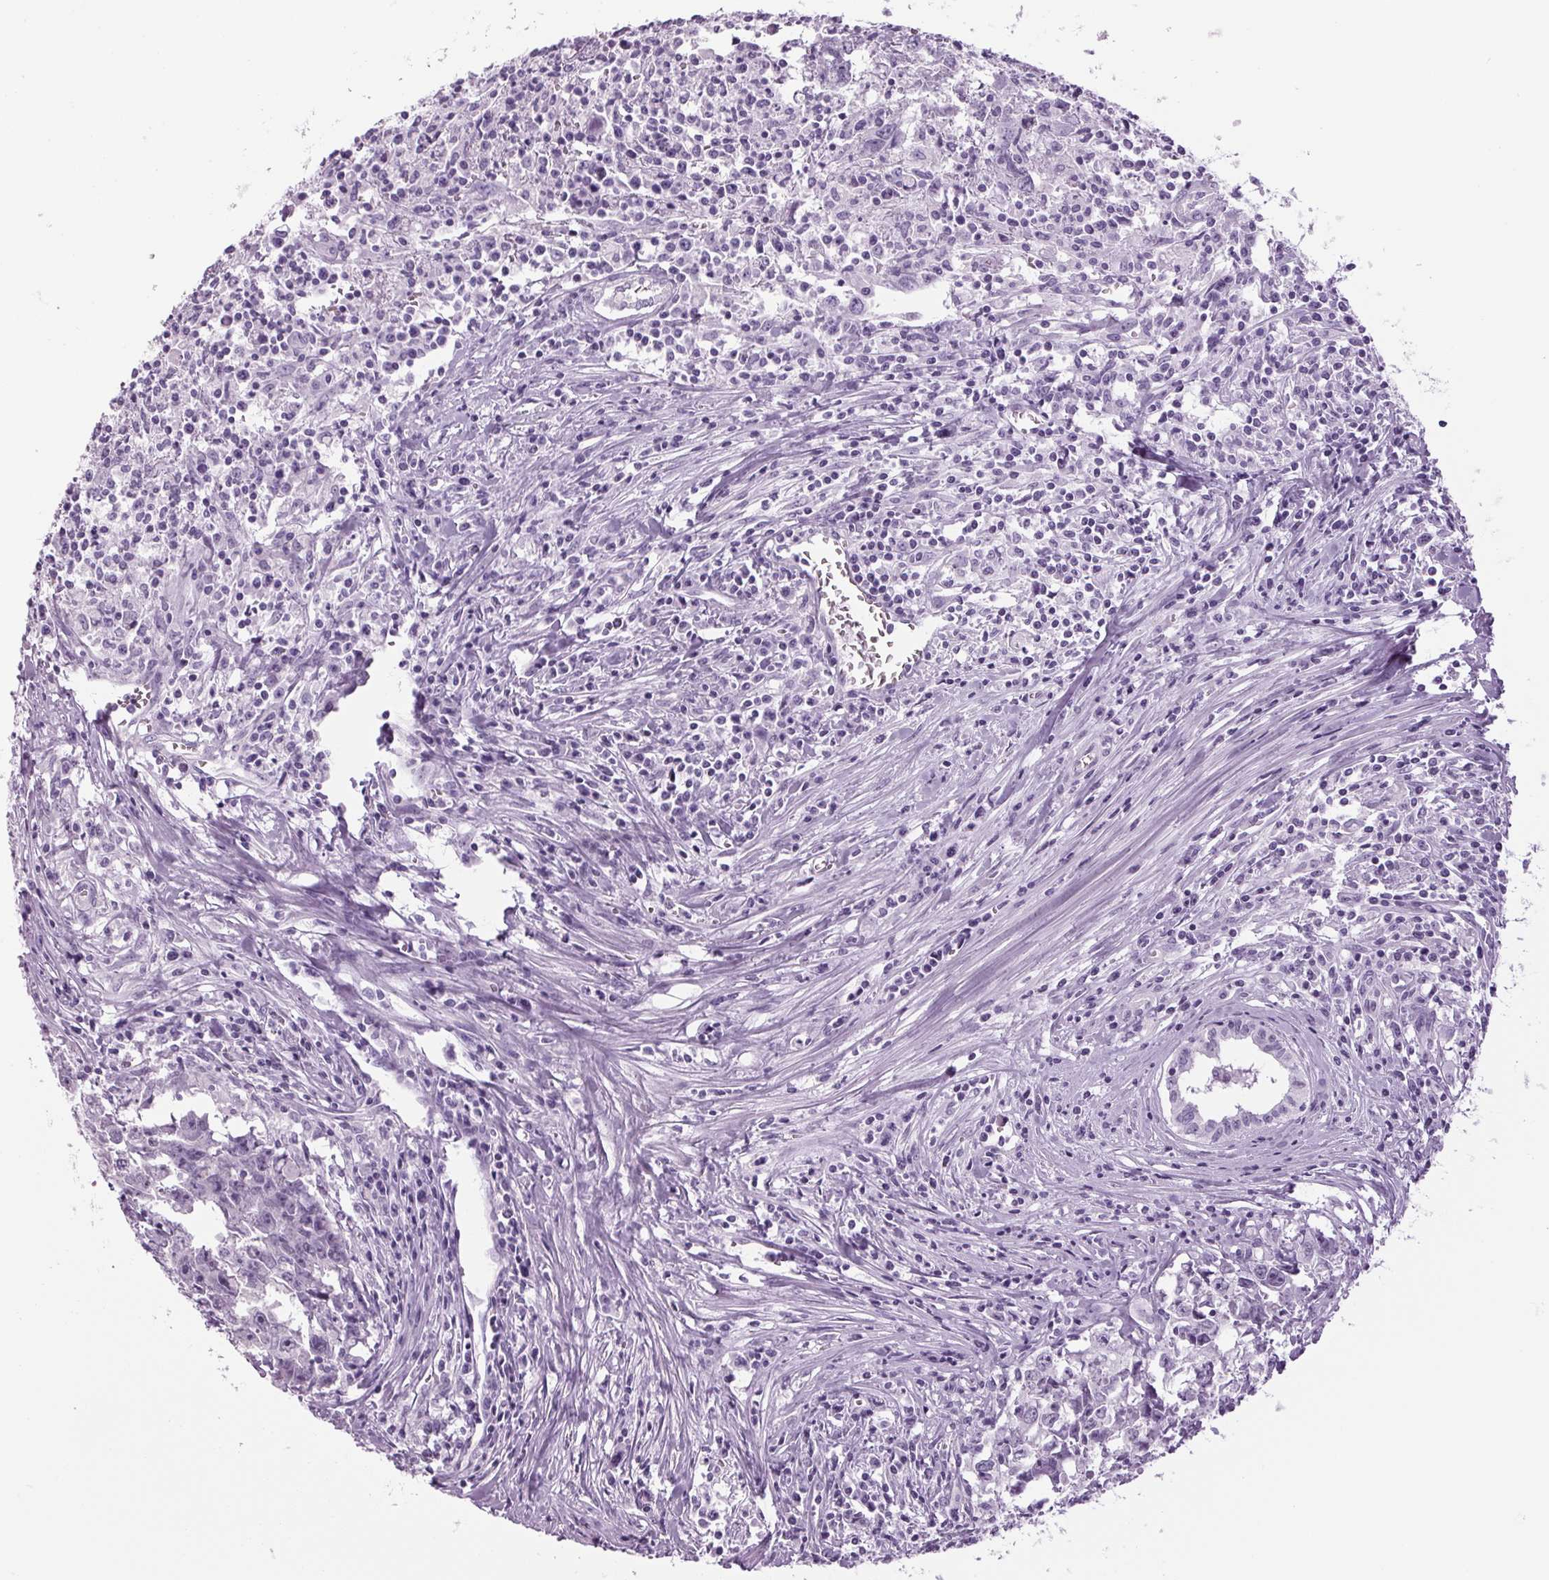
{"staining": {"intensity": "negative", "quantity": "none", "location": "none"}, "tissue": "testis cancer", "cell_type": "Tumor cells", "image_type": "cancer", "snomed": [{"axis": "morphology", "description": "Carcinoma, Embryonal, NOS"}, {"axis": "topography", "description": "Testis"}], "caption": "This is an immunohistochemistry image of testis embryonal carcinoma. There is no positivity in tumor cells.", "gene": "PPP1R1A", "patient": {"sex": "male", "age": 22}}